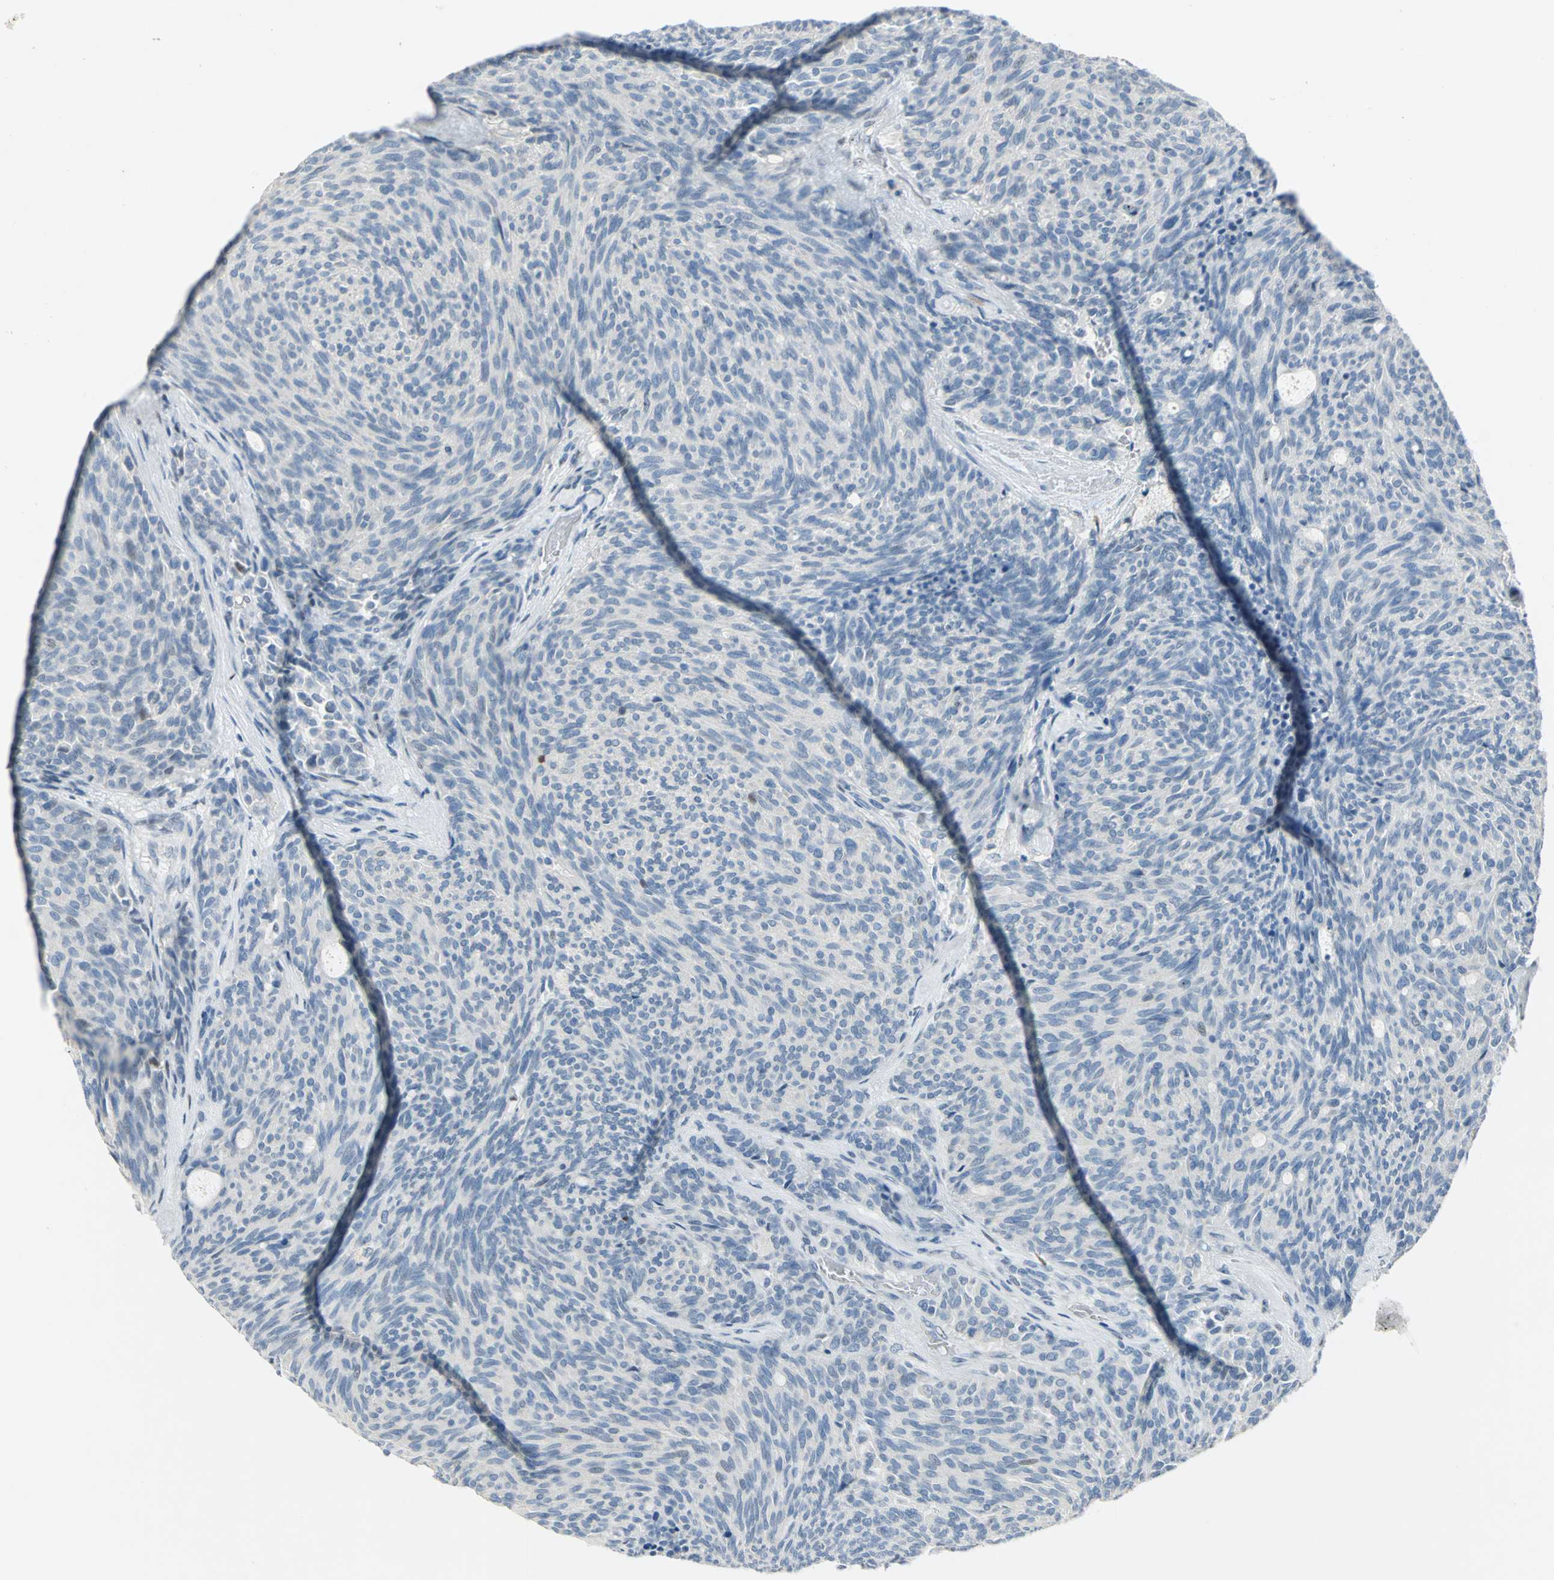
{"staining": {"intensity": "negative", "quantity": "none", "location": "none"}, "tissue": "carcinoid", "cell_type": "Tumor cells", "image_type": "cancer", "snomed": [{"axis": "morphology", "description": "Carcinoid, malignant, NOS"}, {"axis": "topography", "description": "Pancreas"}], "caption": "An immunohistochemistry micrograph of carcinoid is shown. There is no staining in tumor cells of carcinoid.", "gene": "NAB2", "patient": {"sex": "female", "age": 54}}